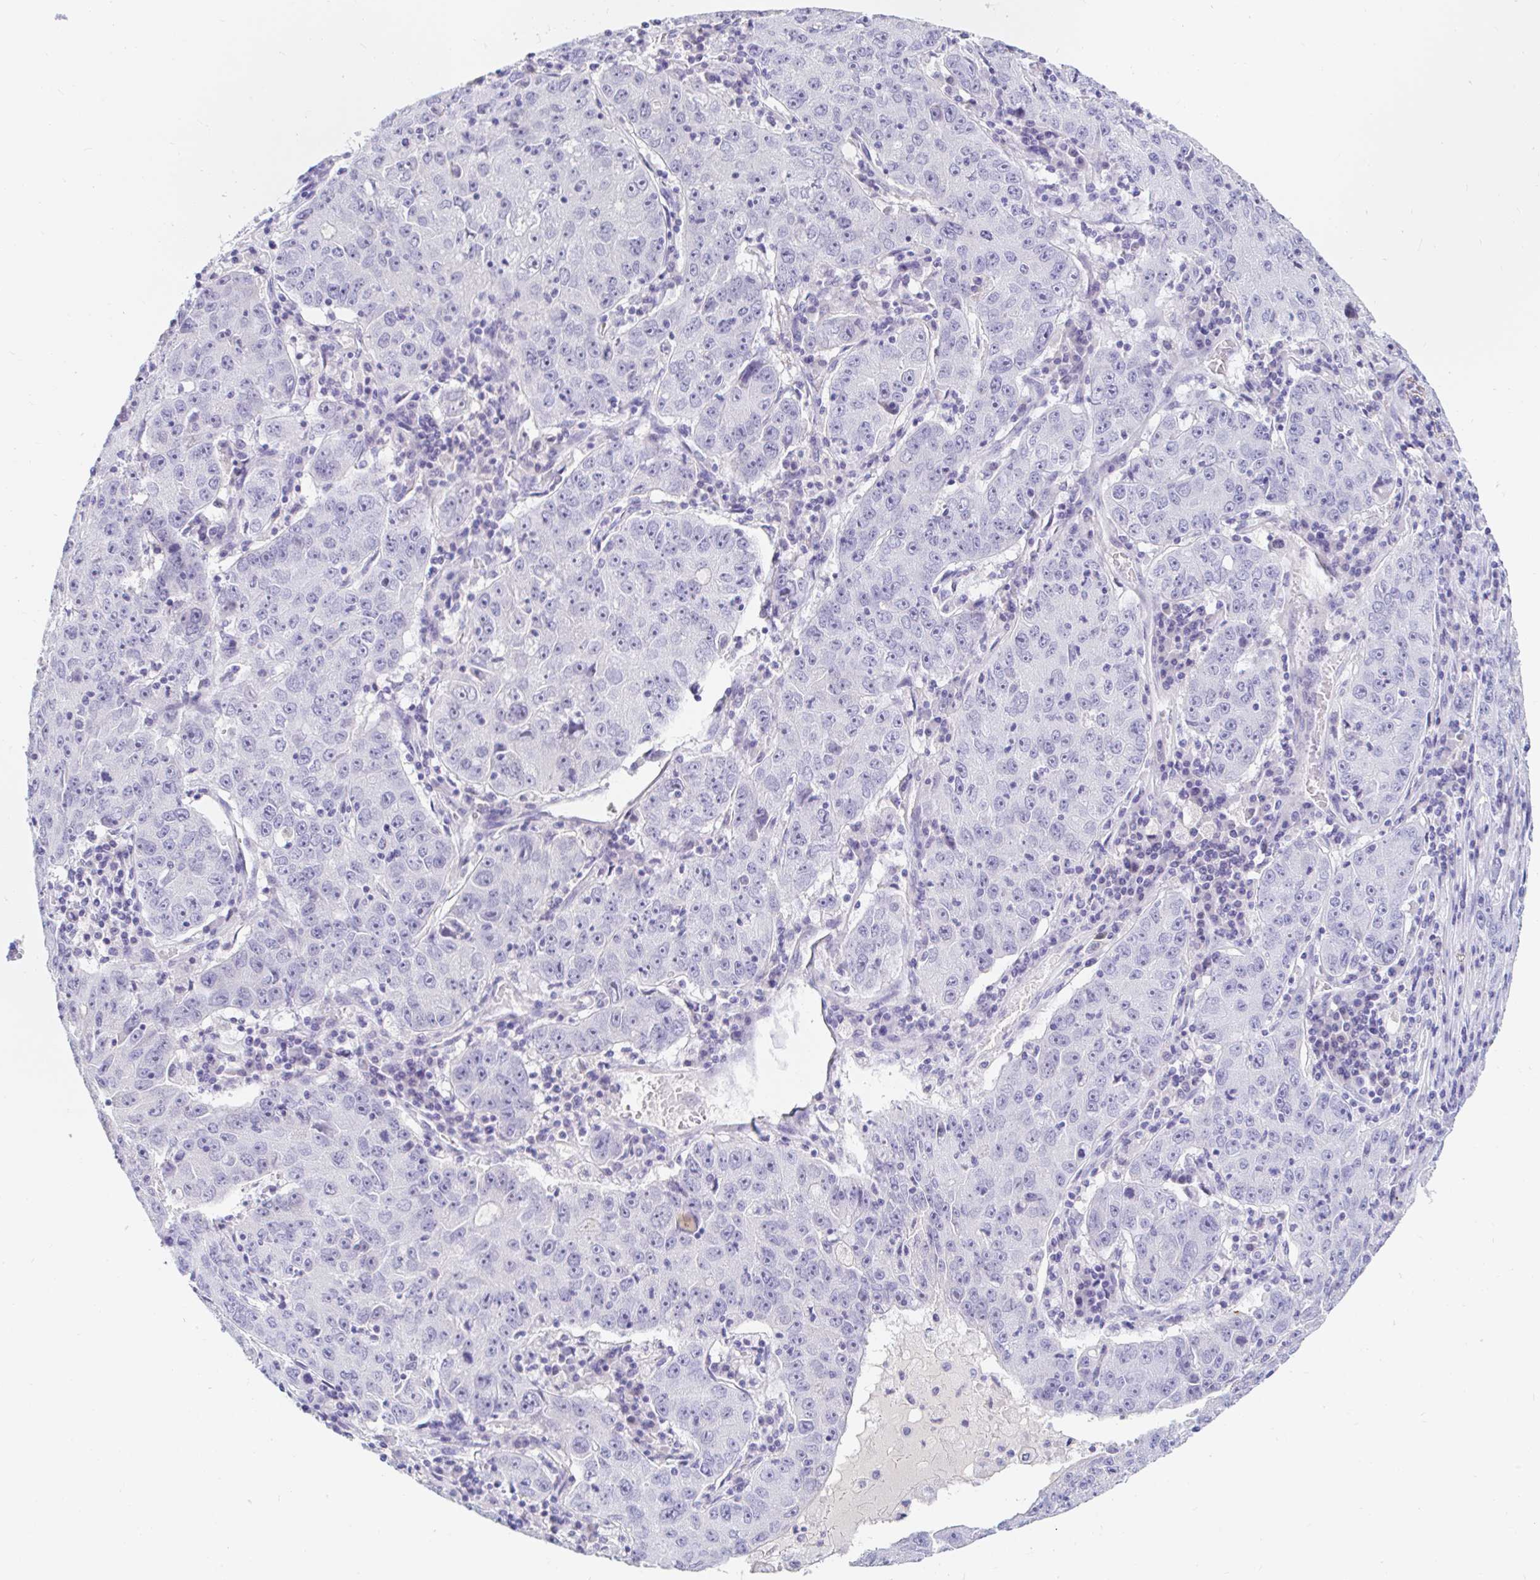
{"staining": {"intensity": "negative", "quantity": "none", "location": "none"}, "tissue": "lung cancer", "cell_type": "Tumor cells", "image_type": "cancer", "snomed": [{"axis": "morphology", "description": "Normal morphology"}, {"axis": "morphology", "description": "Adenocarcinoma, NOS"}, {"axis": "topography", "description": "Lymph node"}, {"axis": "topography", "description": "Lung"}], "caption": "Lung cancer (adenocarcinoma) was stained to show a protein in brown. There is no significant positivity in tumor cells. (DAB IHC visualized using brightfield microscopy, high magnification).", "gene": "TEX44", "patient": {"sex": "female", "age": 57}}